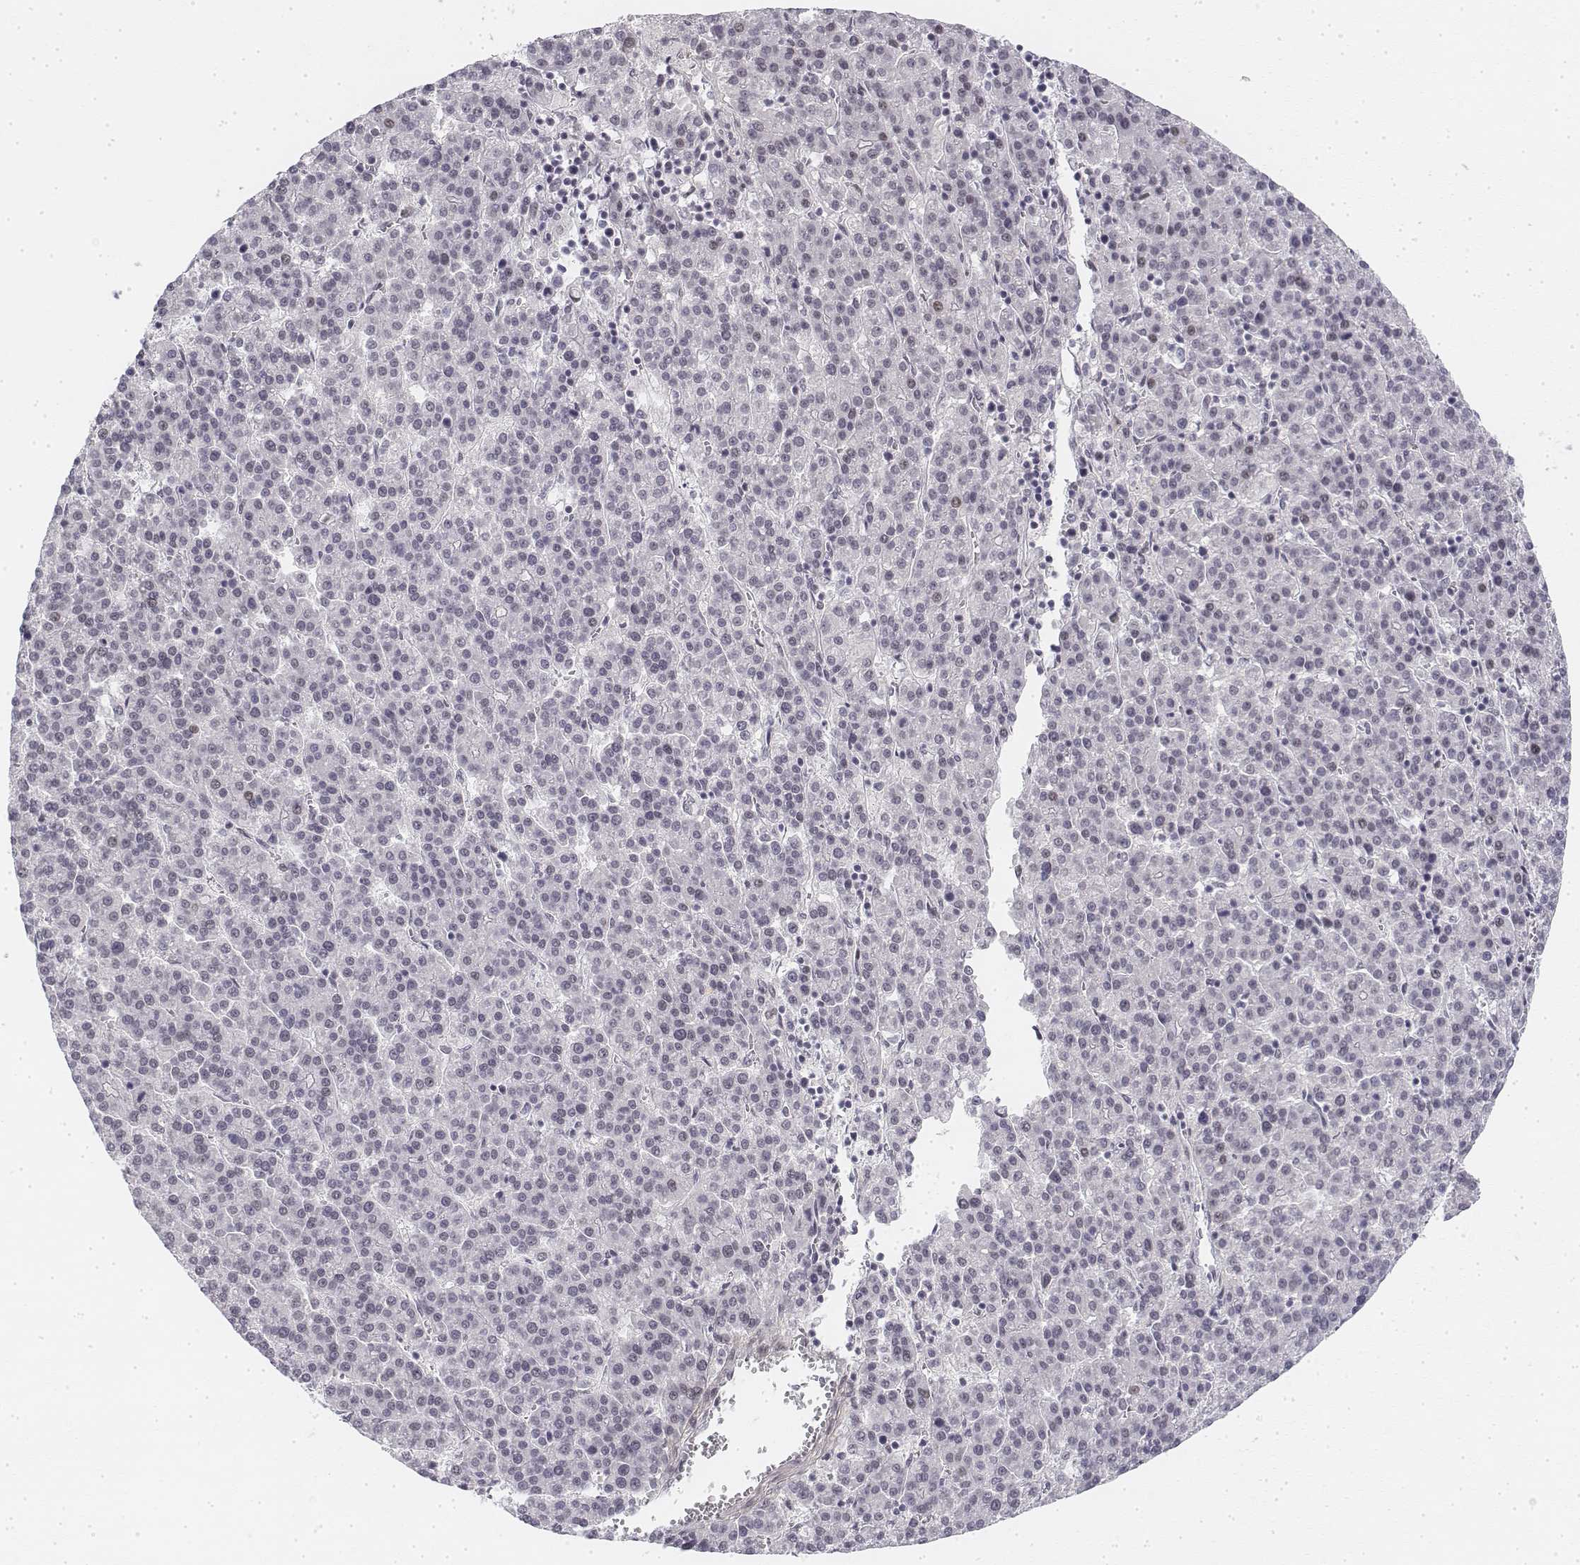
{"staining": {"intensity": "negative", "quantity": "none", "location": "none"}, "tissue": "liver cancer", "cell_type": "Tumor cells", "image_type": "cancer", "snomed": [{"axis": "morphology", "description": "Carcinoma, Hepatocellular, NOS"}, {"axis": "topography", "description": "Liver"}], "caption": "This is an IHC photomicrograph of liver cancer. There is no positivity in tumor cells.", "gene": "KRT84", "patient": {"sex": "female", "age": 58}}